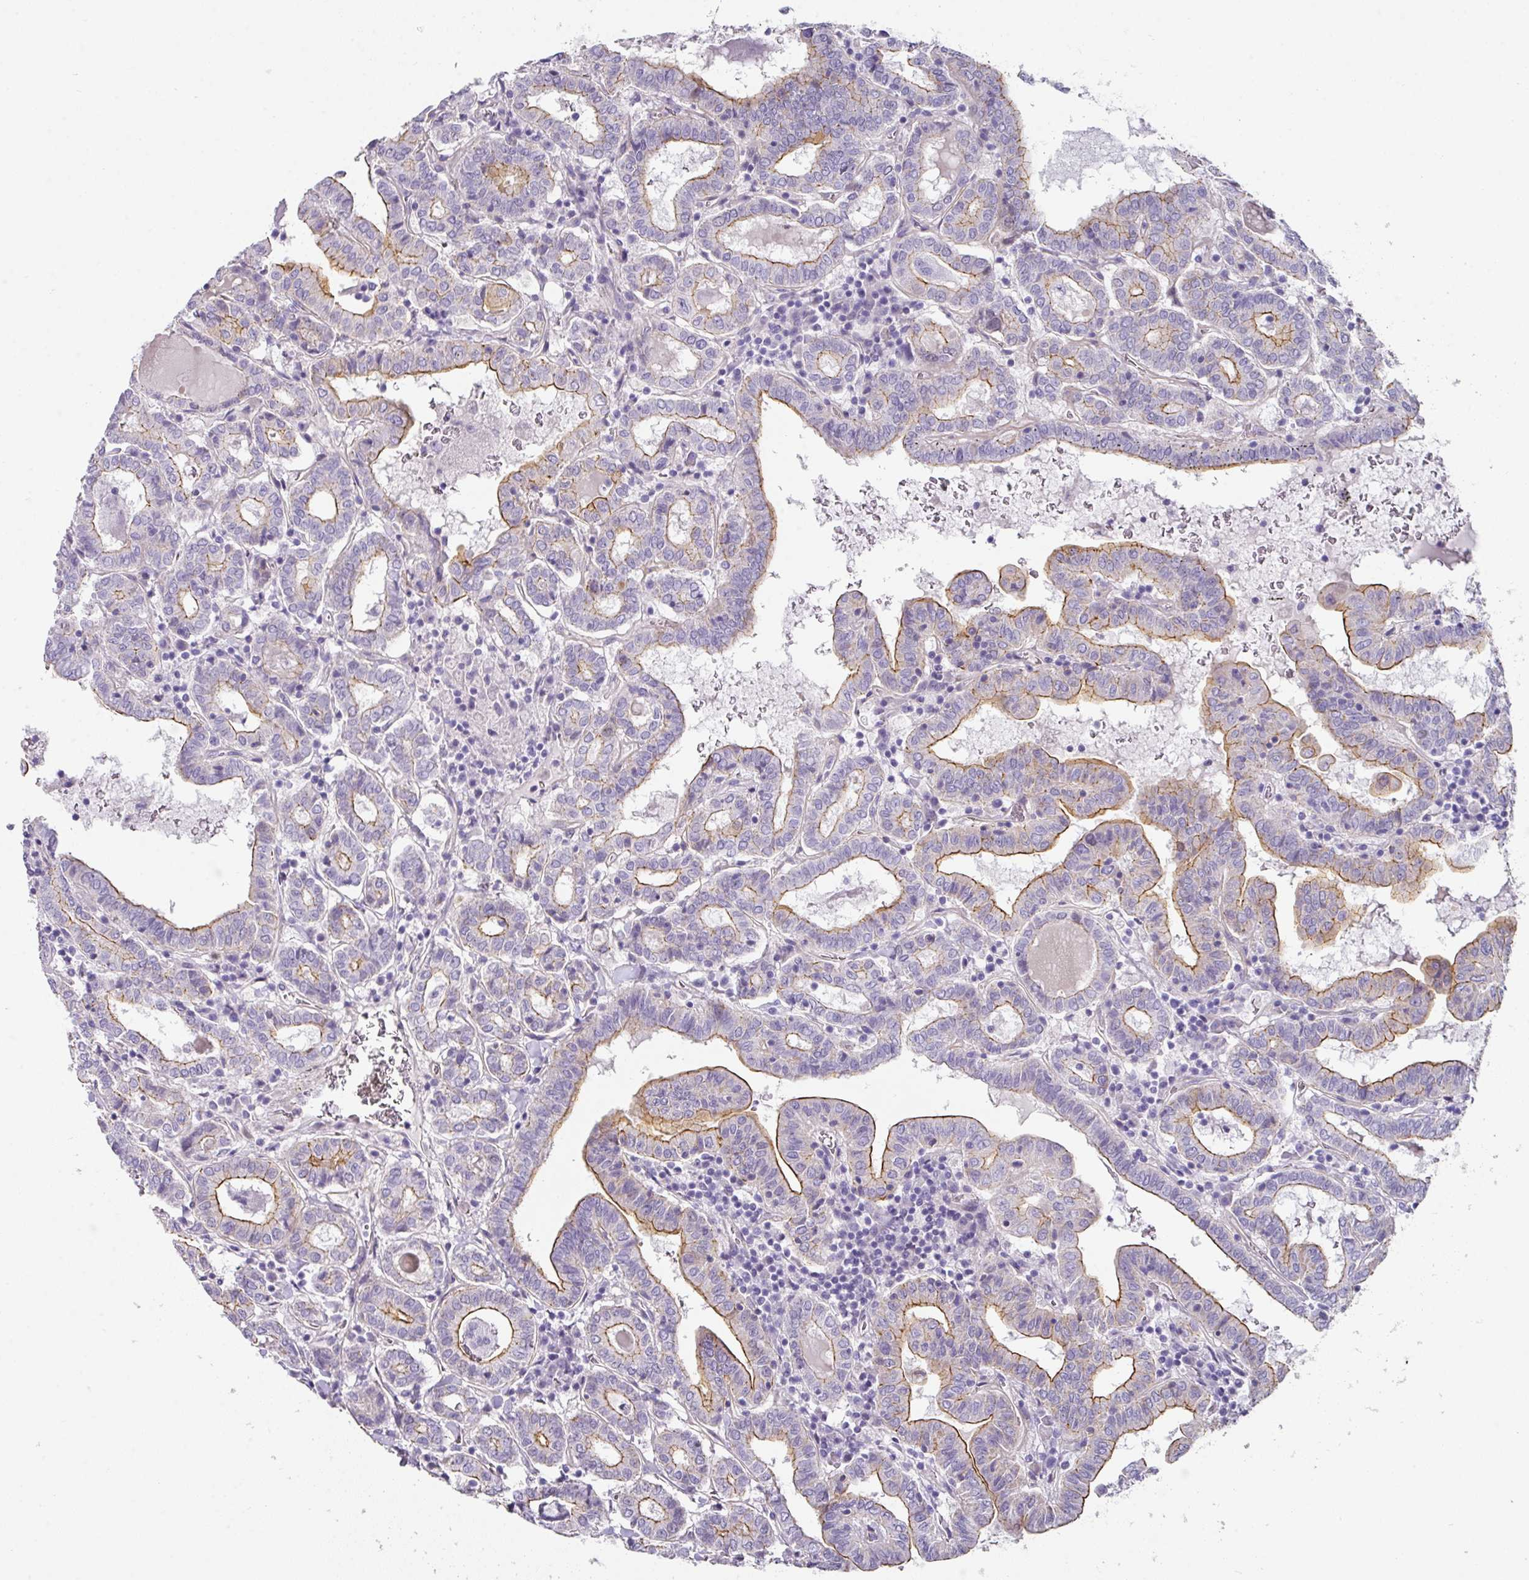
{"staining": {"intensity": "moderate", "quantity": "25%-75%", "location": "cytoplasmic/membranous"}, "tissue": "thyroid cancer", "cell_type": "Tumor cells", "image_type": "cancer", "snomed": [{"axis": "morphology", "description": "Papillary adenocarcinoma, NOS"}, {"axis": "topography", "description": "Thyroid gland"}], "caption": "DAB immunohistochemical staining of human thyroid cancer shows moderate cytoplasmic/membranous protein staining in approximately 25%-75% of tumor cells.", "gene": "ANKRD29", "patient": {"sex": "female", "age": 72}}